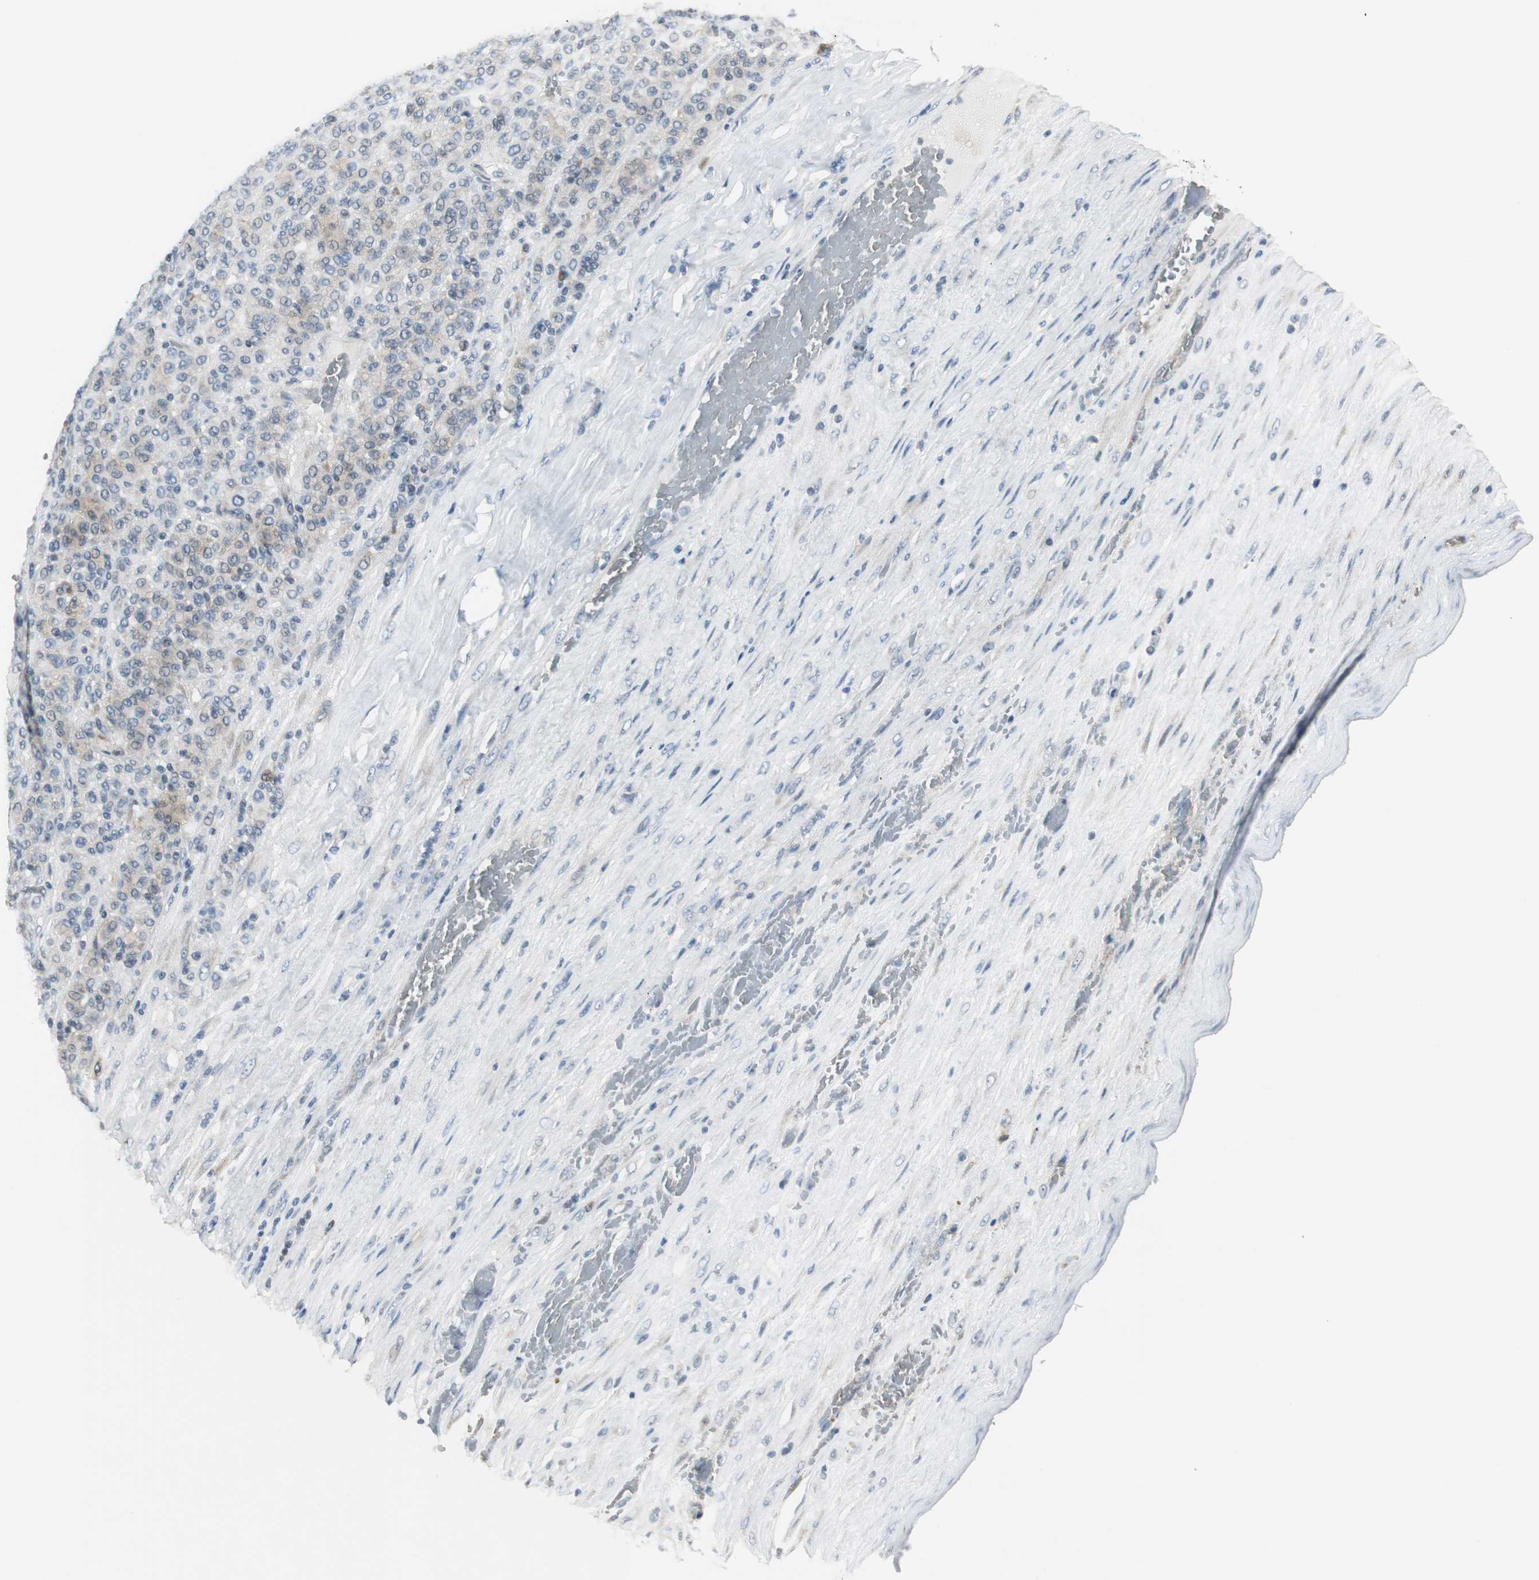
{"staining": {"intensity": "weak", "quantity": "25%-75%", "location": "cytoplasmic/membranous"}, "tissue": "melanoma", "cell_type": "Tumor cells", "image_type": "cancer", "snomed": [{"axis": "morphology", "description": "Malignant melanoma, Metastatic site"}, {"axis": "topography", "description": "Pancreas"}], "caption": "Human melanoma stained for a protein (brown) shows weak cytoplasmic/membranous positive positivity in approximately 25%-75% of tumor cells.", "gene": "CCT5", "patient": {"sex": "female", "age": 30}}